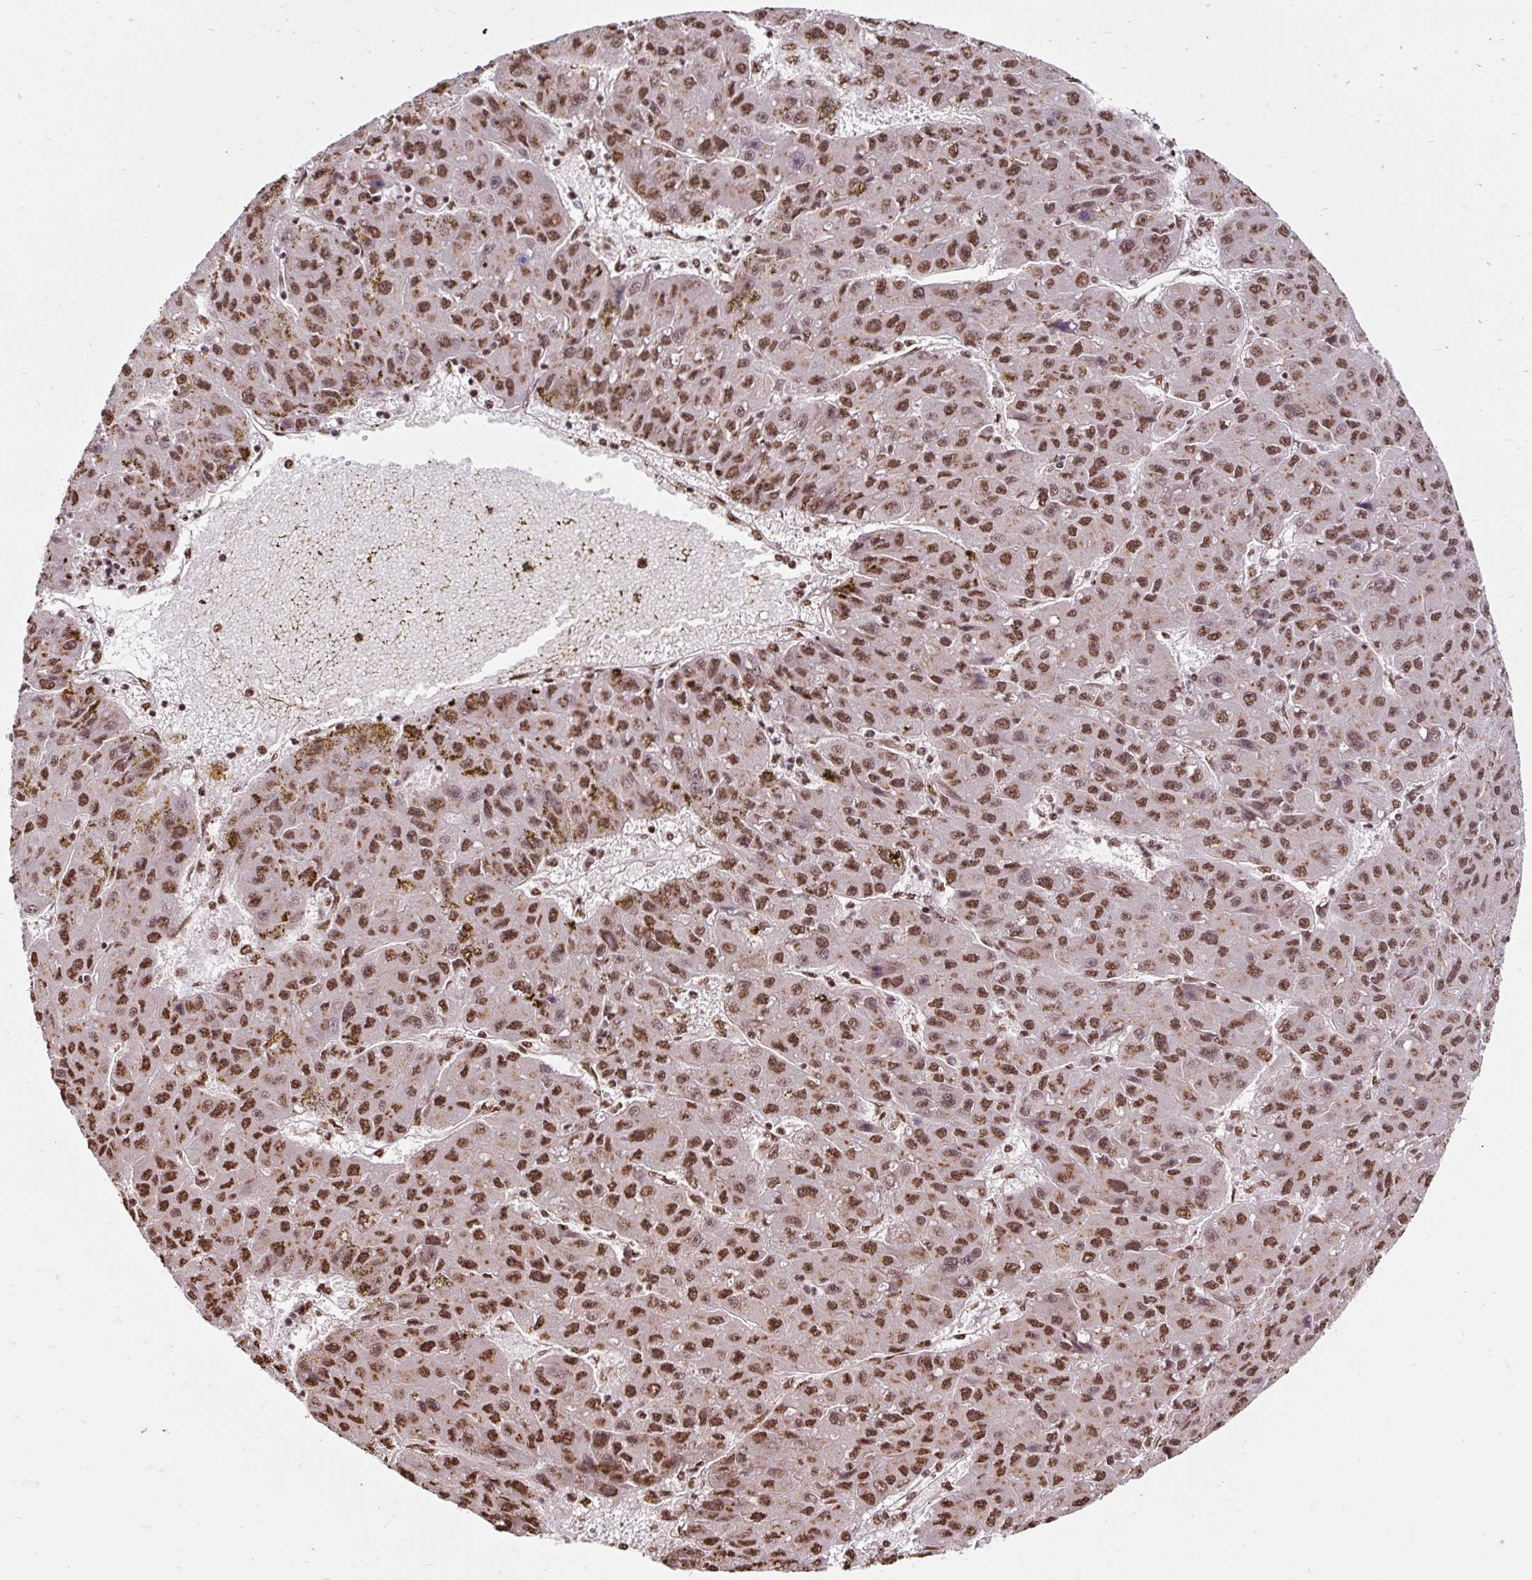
{"staining": {"intensity": "strong", "quantity": ">75%", "location": "nuclear"}, "tissue": "liver cancer", "cell_type": "Tumor cells", "image_type": "cancer", "snomed": [{"axis": "morphology", "description": "Carcinoma, Hepatocellular, NOS"}, {"axis": "topography", "description": "Liver"}], "caption": "Protein analysis of liver hepatocellular carcinoma tissue displays strong nuclear staining in approximately >75% of tumor cells. Nuclei are stained in blue.", "gene": "BICRA", "patient": {"sex": "male", "age": 67}}